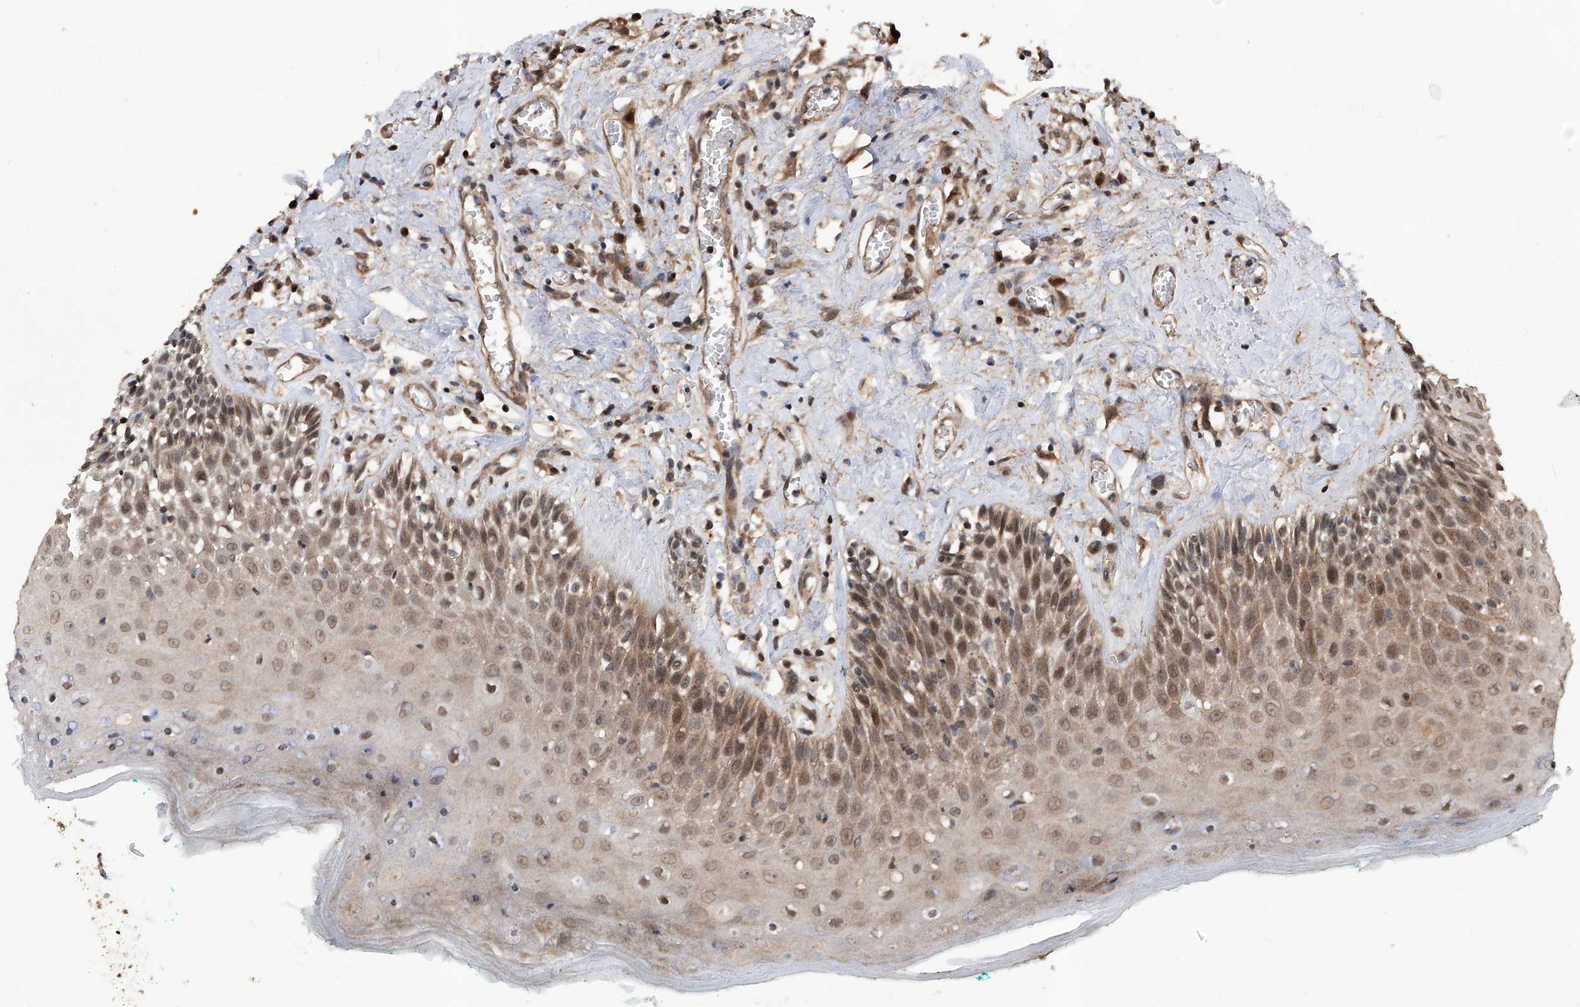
{"staining": {"intensity": "moderate", "quantity": ">75%", "location": "cytoplasmic/membranous,nuclear"}, "tissue": "oral mucosa", "cell_type": "Squamous epithelial cells", "image_type": "normal", "snomed": [{"axis": "morphology", "description": "Normal tissue, NOS"}, {"axis": "topography", "description": "Oral tissue"}], "caption": "Oral mucosa stained with DAB immunohistochemistry exhibits medium levels of moderate cytoplasmic/membranous,nuclear staining in about >75% of squamous epithelial cells. (DAB IHC with brightfield microscopy, high magnification).", "gene": "LYSMD4", "patient": {"sex": "female", "age": 70}}